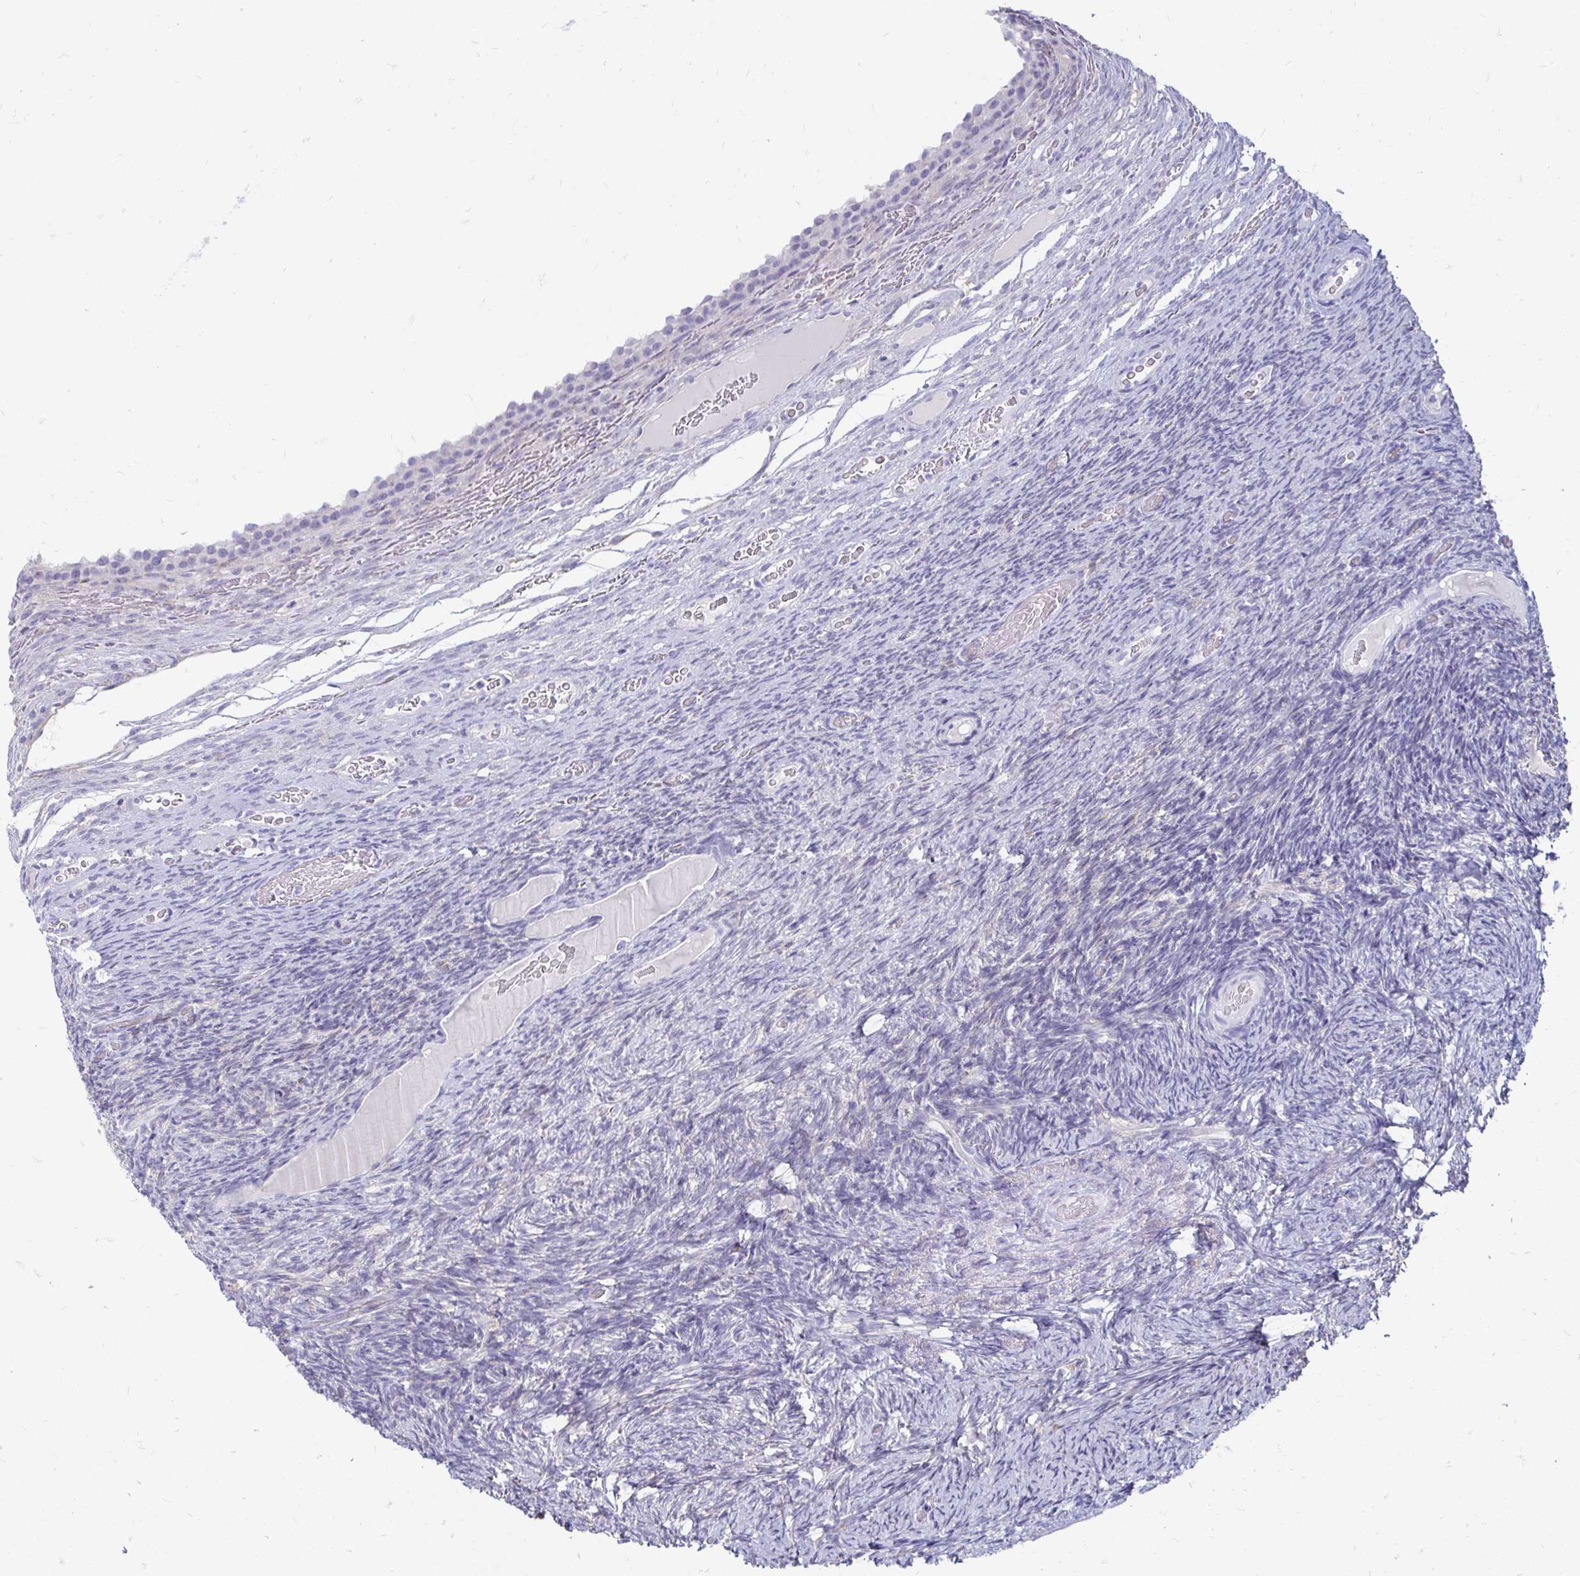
{"staining": {"intensity": "negative", "quantity": "none", "location": "none"}, "tissue": "ovary", "cell_type": "Ovarian stroma cells", "image_type": "normal", "snomed": [{"axis": "morphology", "description": "Normal tissue, NOS"}, {"axis": "topography", "description": "Ovary"}], "caption": "Ovary stained for a protein using IHC demonstrates no positivity ovarian stroma cells.", "gene": "PEG10", "patient": {"sex": "female", "age": 34}}